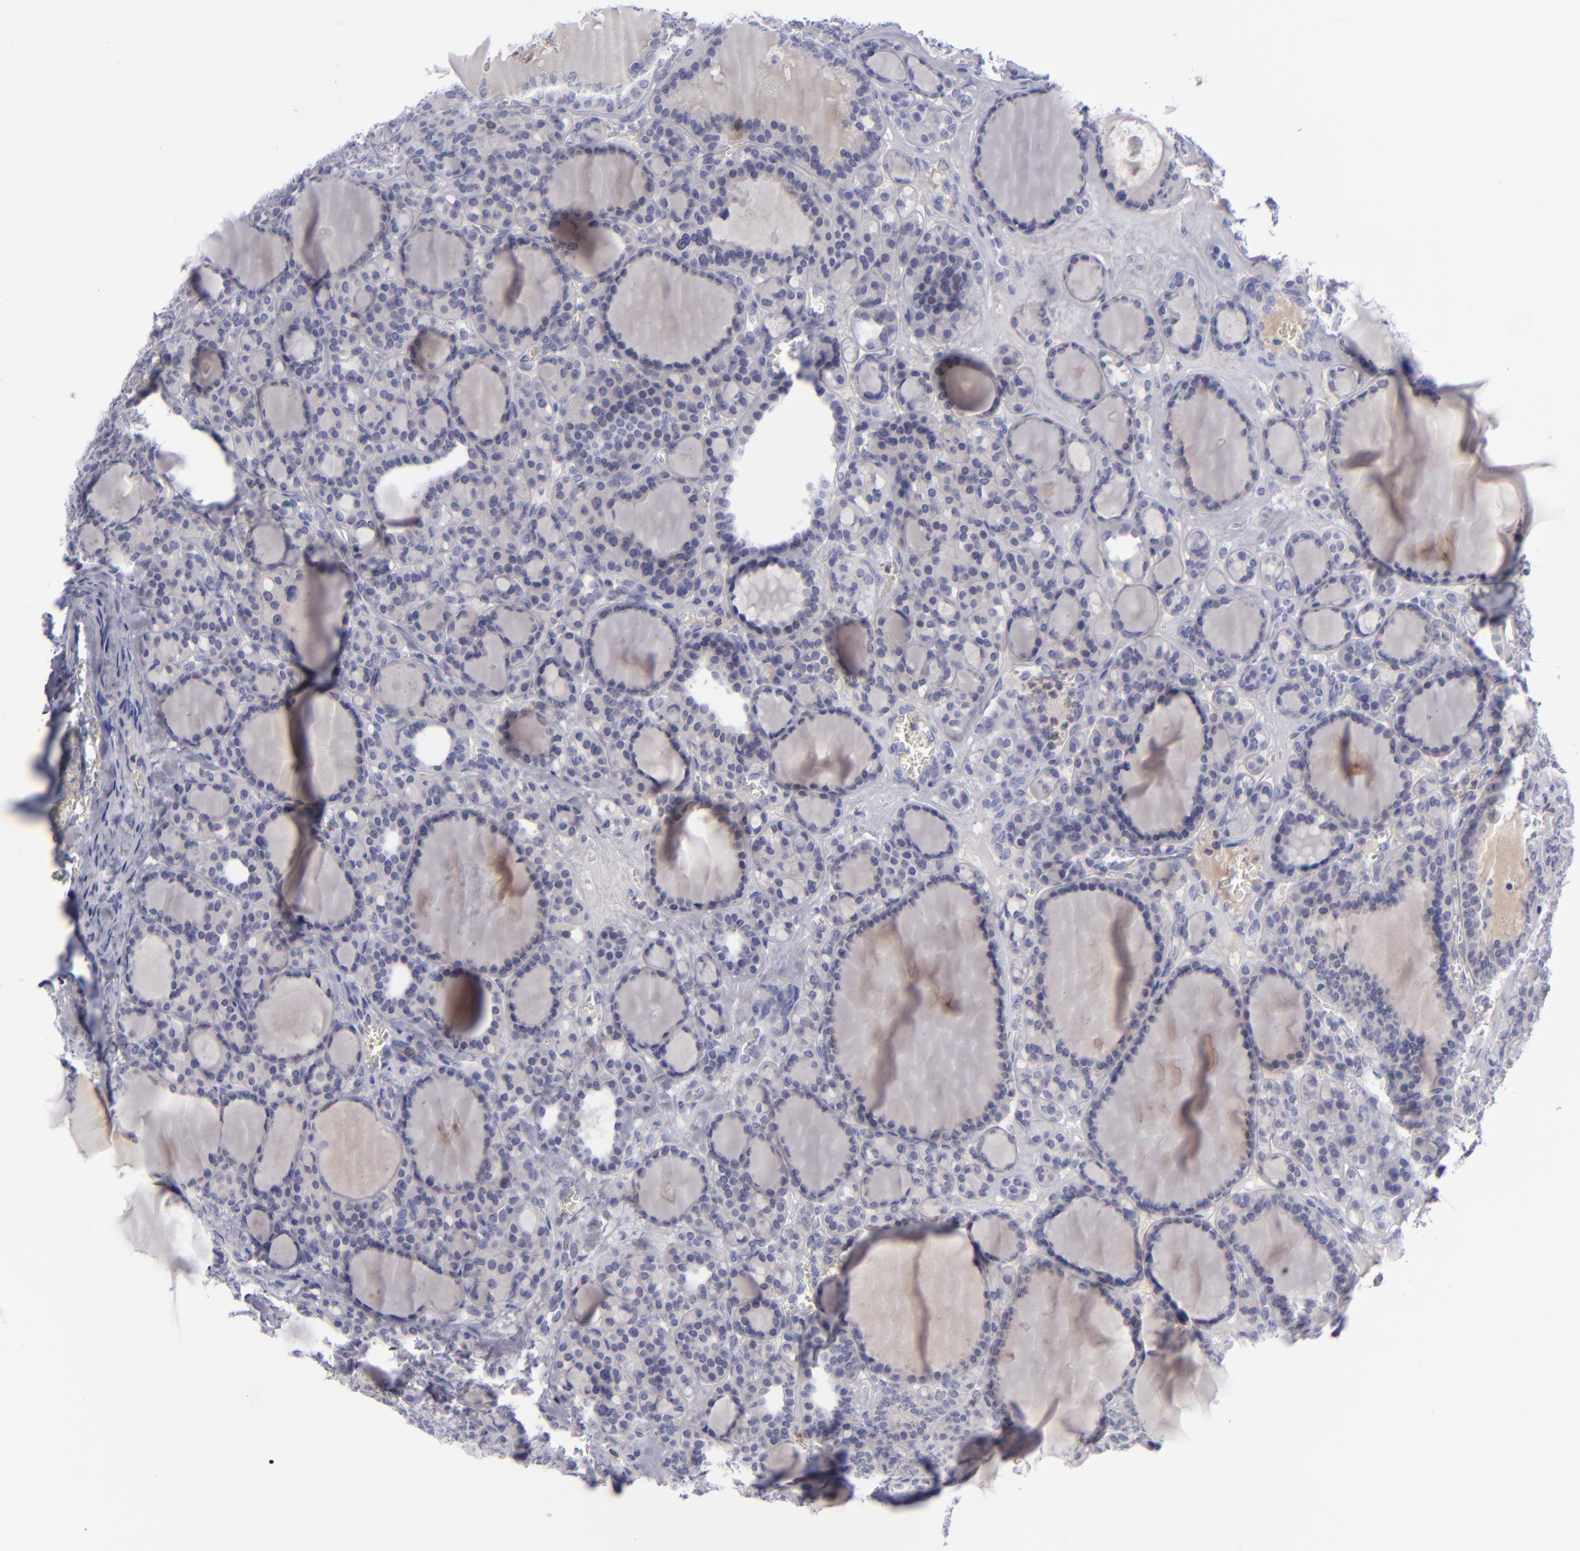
{"staining": {"intensity": "negative", "quantity": "none", "location": "none"}, "tissue": "thyroid cancer", "cell_type": "Tumor cells", "image_type": "cancer", "snomed": [{"axis": "morphology", "description": "Follicular adenoma carcinoma, NOS"}, {"axis": "topography", "description": "Thyroid gland"}], "caption": "Immunohistochemistry histopathology image of human thyroid cancer stained for a protein (brown), which exhibits no expression in tumor cells. The staining was performed using DAB to visualize the protein expression in brown, while the nuclei were stained in blue with hematoxylin (Magnification: 20x).", "gene": "AURKA", "patient": {"sex": "female", "age": 71}}